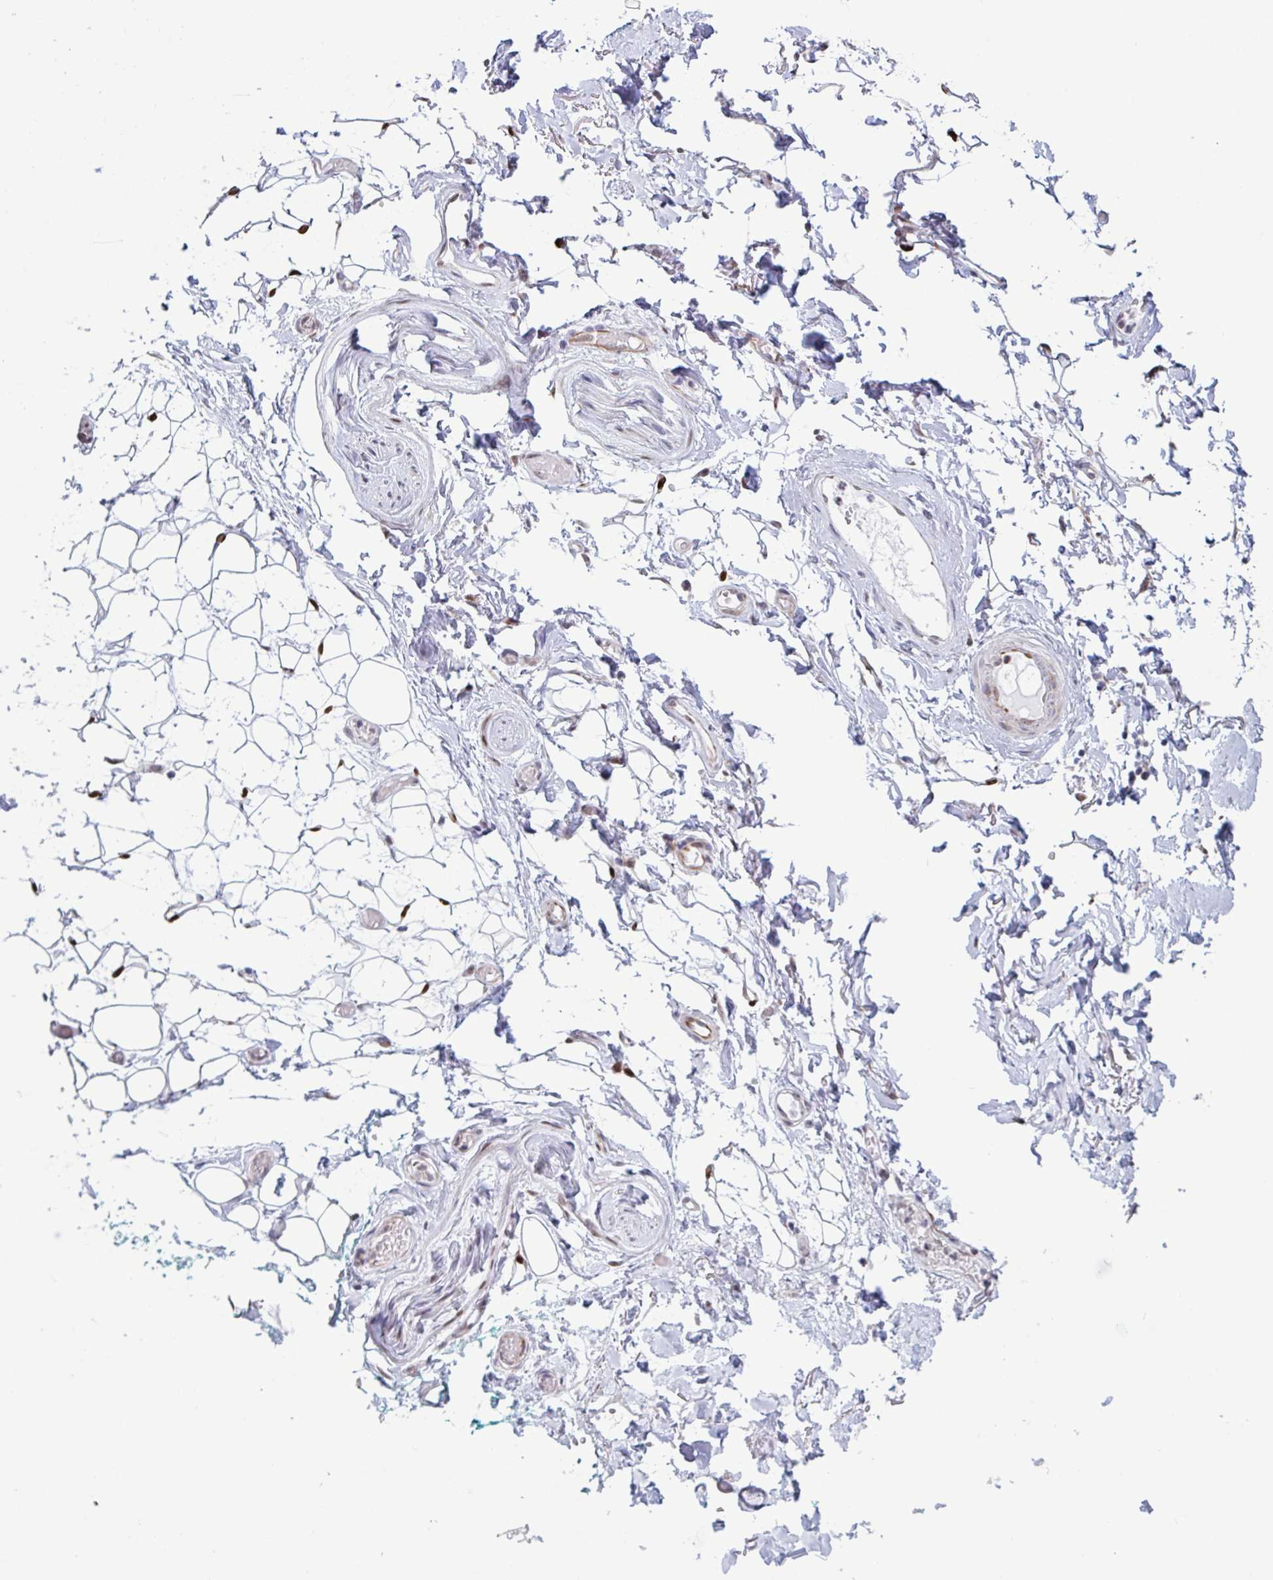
{"staining": {"intensity": "strong", "quantity": "<25%", "location": "nuclear"}, "tissue": "adipose tissue", "cell_type": "Adipocytes", "image_type": "normal", "snomed": [{"axis": "morphology", "description": "Normal tissue, NOS"}, {"axis": "topography", "description": "Anal"}, {"axis": "topography", "description": "Peripheral nerve tissue"}], "caption": "High-power microscopy captured an IHC photomicrograph of benign adipose tissue, revealing strong nuclear expression in approximately <25% of adipocytes. (DAB (3,3'-diaminobenzidine) IHC, brown staining for protein, blue staining for nuclei).", "gene": "PRMT6", "patient": {"sex": "male", "age": 78}}